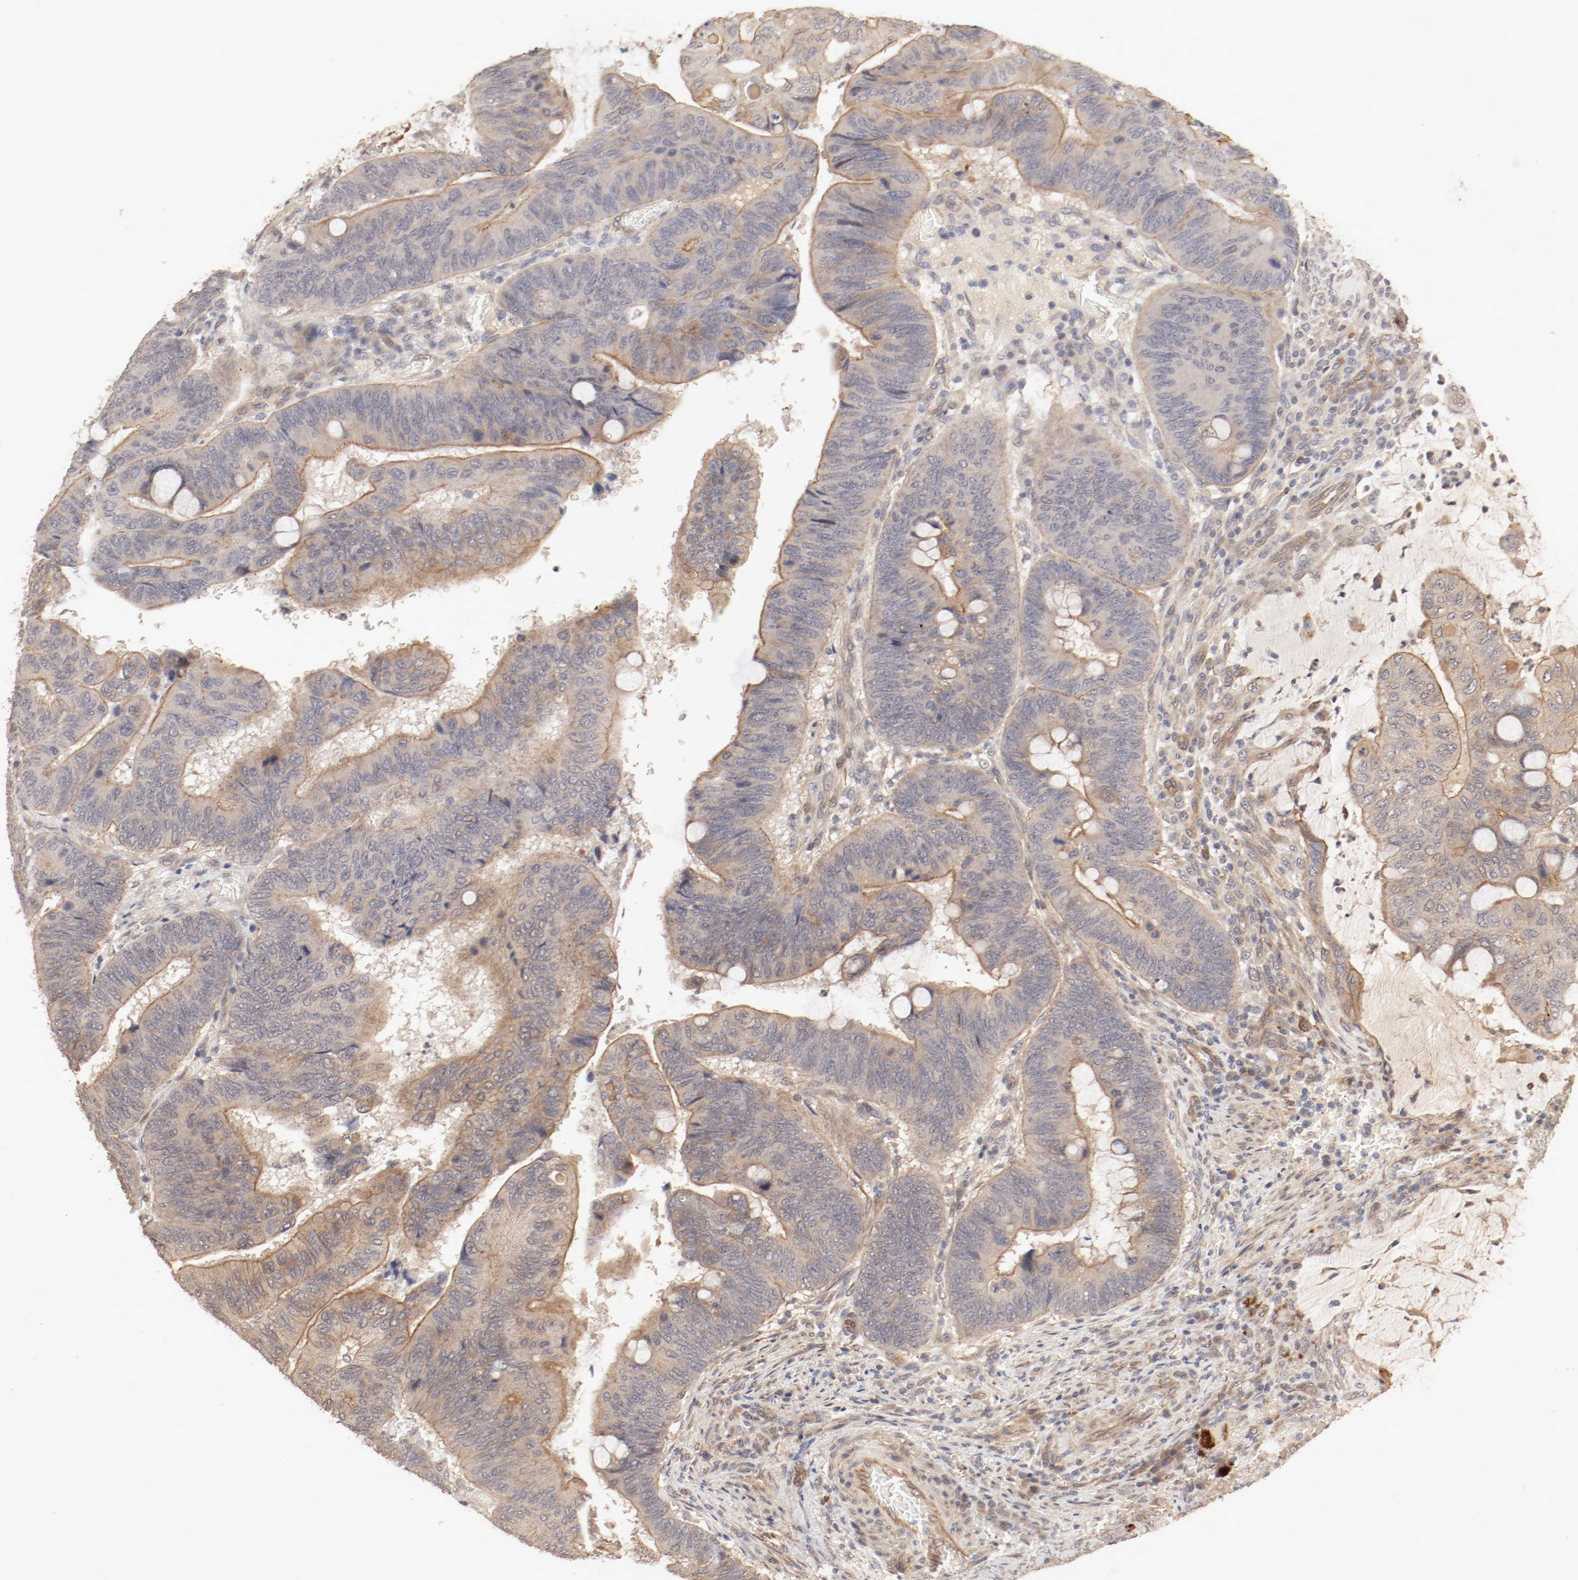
{"staining": {"intensity": "moderate", "quantity": ">75%", "location": "cytoplasmic/membranous"}, "tissue": "colorectal cancer", "cell_type": "Tumor cells", "image_type": "cancer", "snomed": [{"axis": "morphology", "description": "Normal tissue, NOS"}, {"axis": "morphology", "description": "Adenocarcinoma, NOS"}, {"axis": "topography", "description": "Rectum"}], "caption": "Immunohistochemical staining of colorectal cancer displays medium levels of moderate cytoplasmic/membranous staining in approximately >75% of tumor cells.", "gene": "IL3RA", "patient": {"sex": "male", "age": 92}}